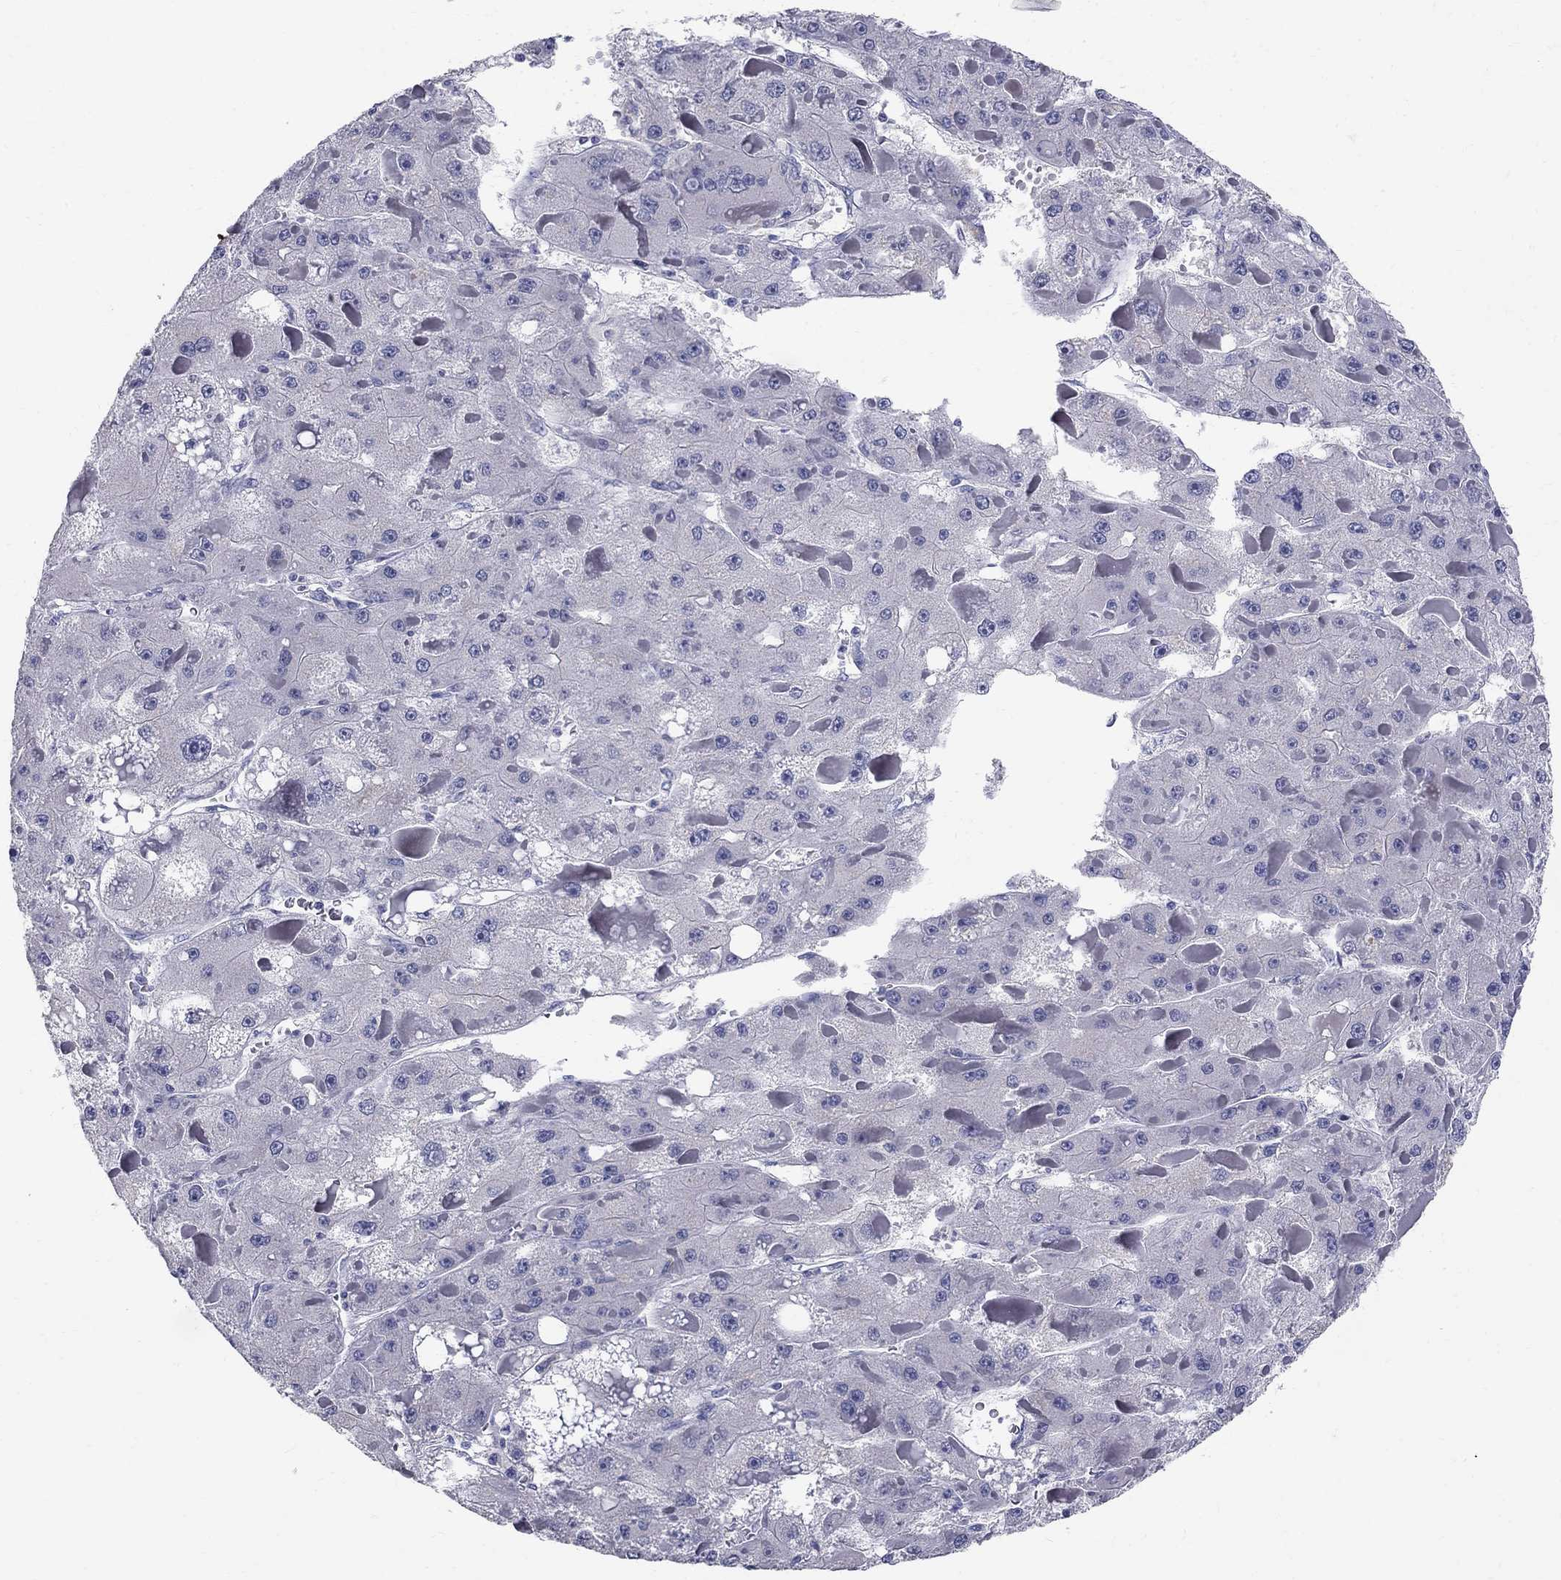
{"staining": {"intensity": "negative", "quantity": "none", "location": "none"}, "tissue": "liver cancer", "cell_type": "Tumor cells", "image_type": "cancer", "snomed": [{"axis": "morphology", "description": "Carcinoma, Hepatocellular, NOS"}, {"axis": "topography", "description": "Liver"}], "caption": "This is an immunohistochemistry micrograph of human liver cancer. There is no positivity in tumor cells.", "gene": "TP53TG5", "patient": {"sex": "female", "age": 73}}